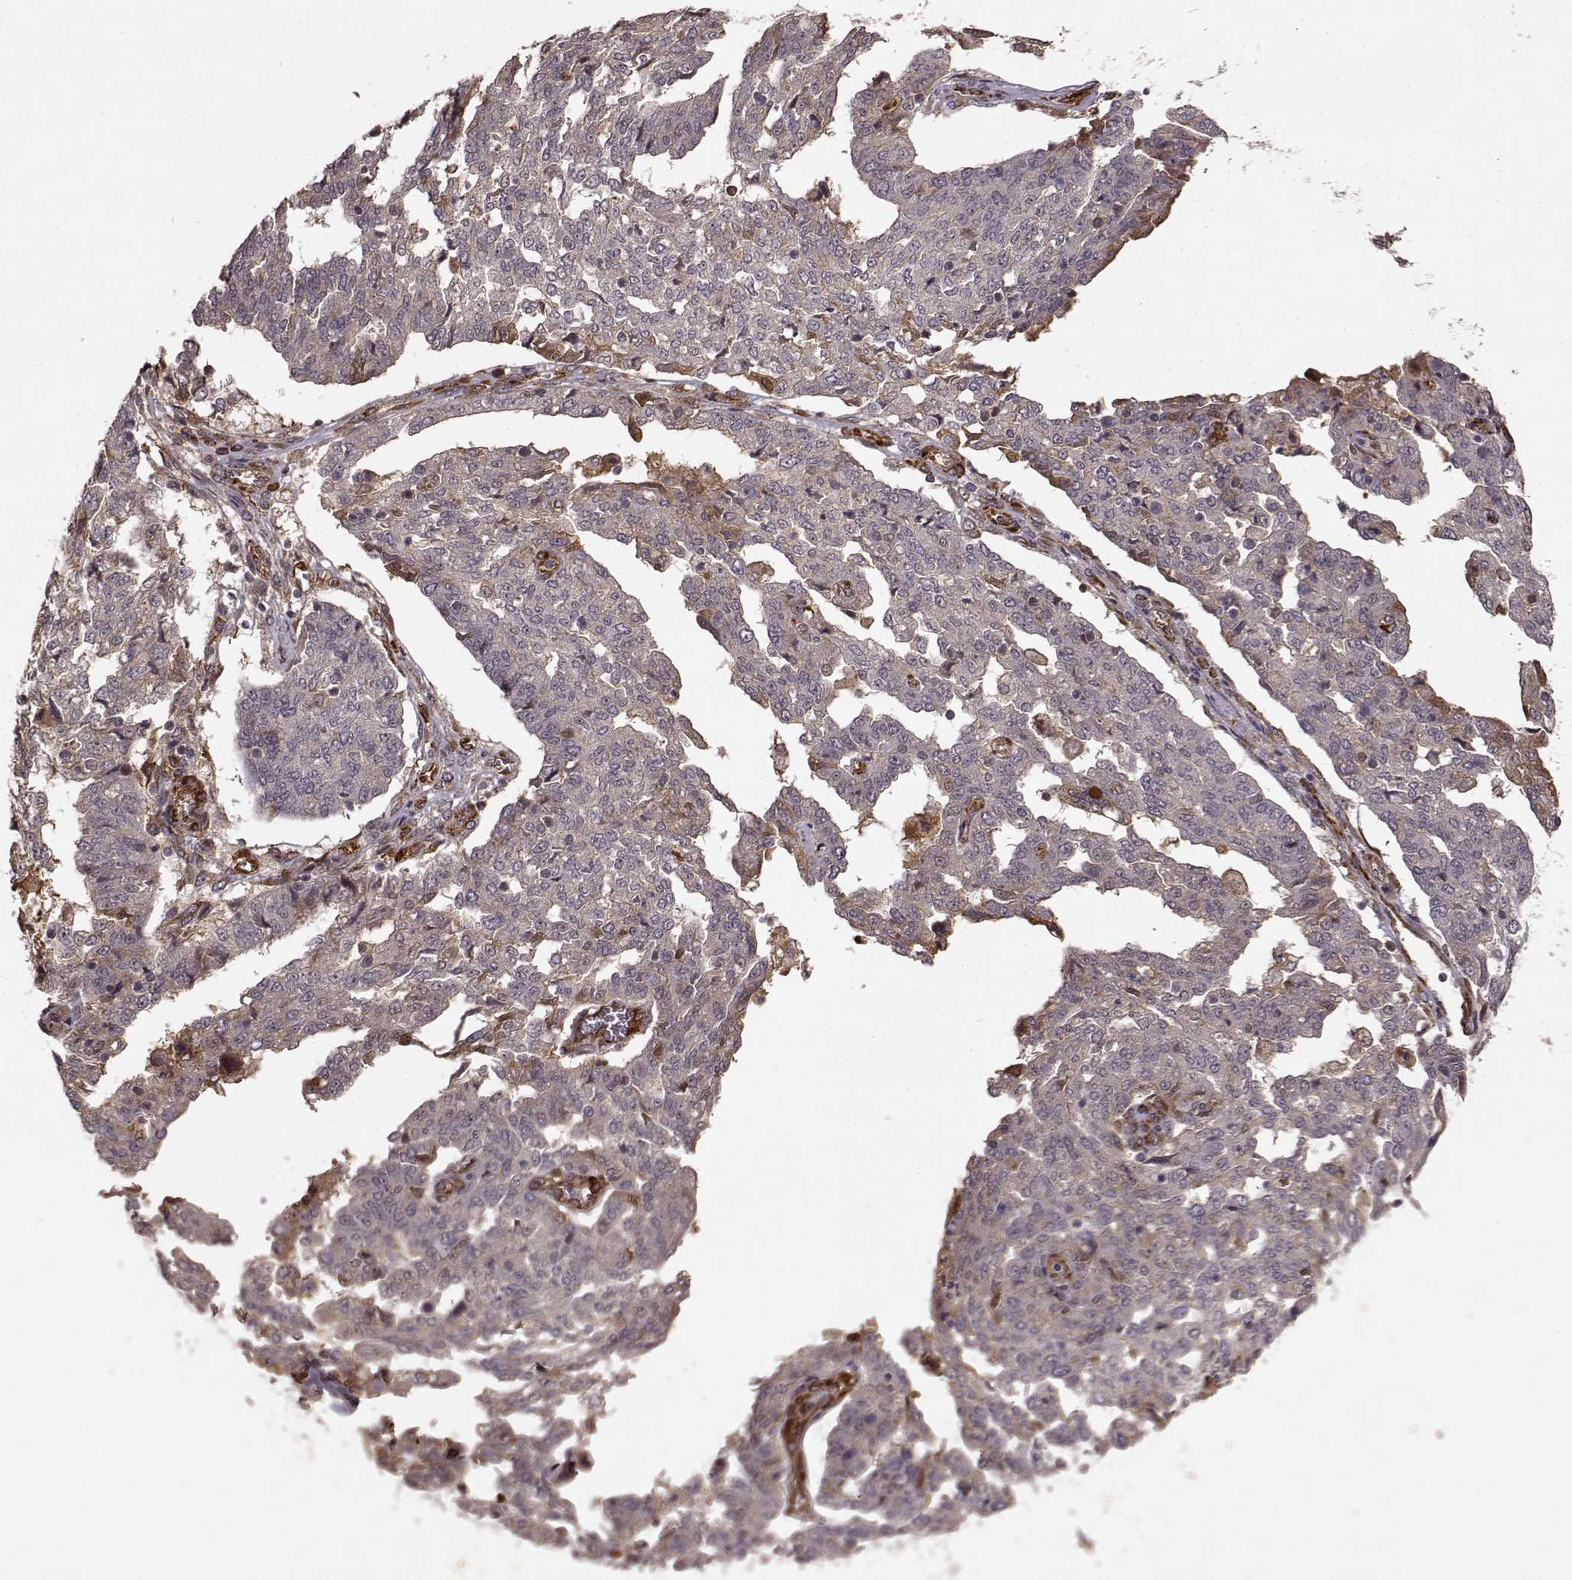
{"staining": {"intensity": "moderate", "quantity": "<25%", "location": "cytoplasmic/membranous"}, "tissue": "ovarian cancer", "cell_type": "Tumor cells", "image_type": "cancer", "snomed": [{"axis": "morphology", "description": "Cystadenocarcinoma, serous, NOS"}, {"axis": "topography", "description": "Ovary"}], "caption": "The histopathology image reveals staining of ovarian cancer (serous cystadenocarcinoma), revealing moderate cytoplasmic/membranous protein positivity (brown color) within tumor cells.", "gene": "FSTL1", "patient": {"sex": "female", "age": 67}}